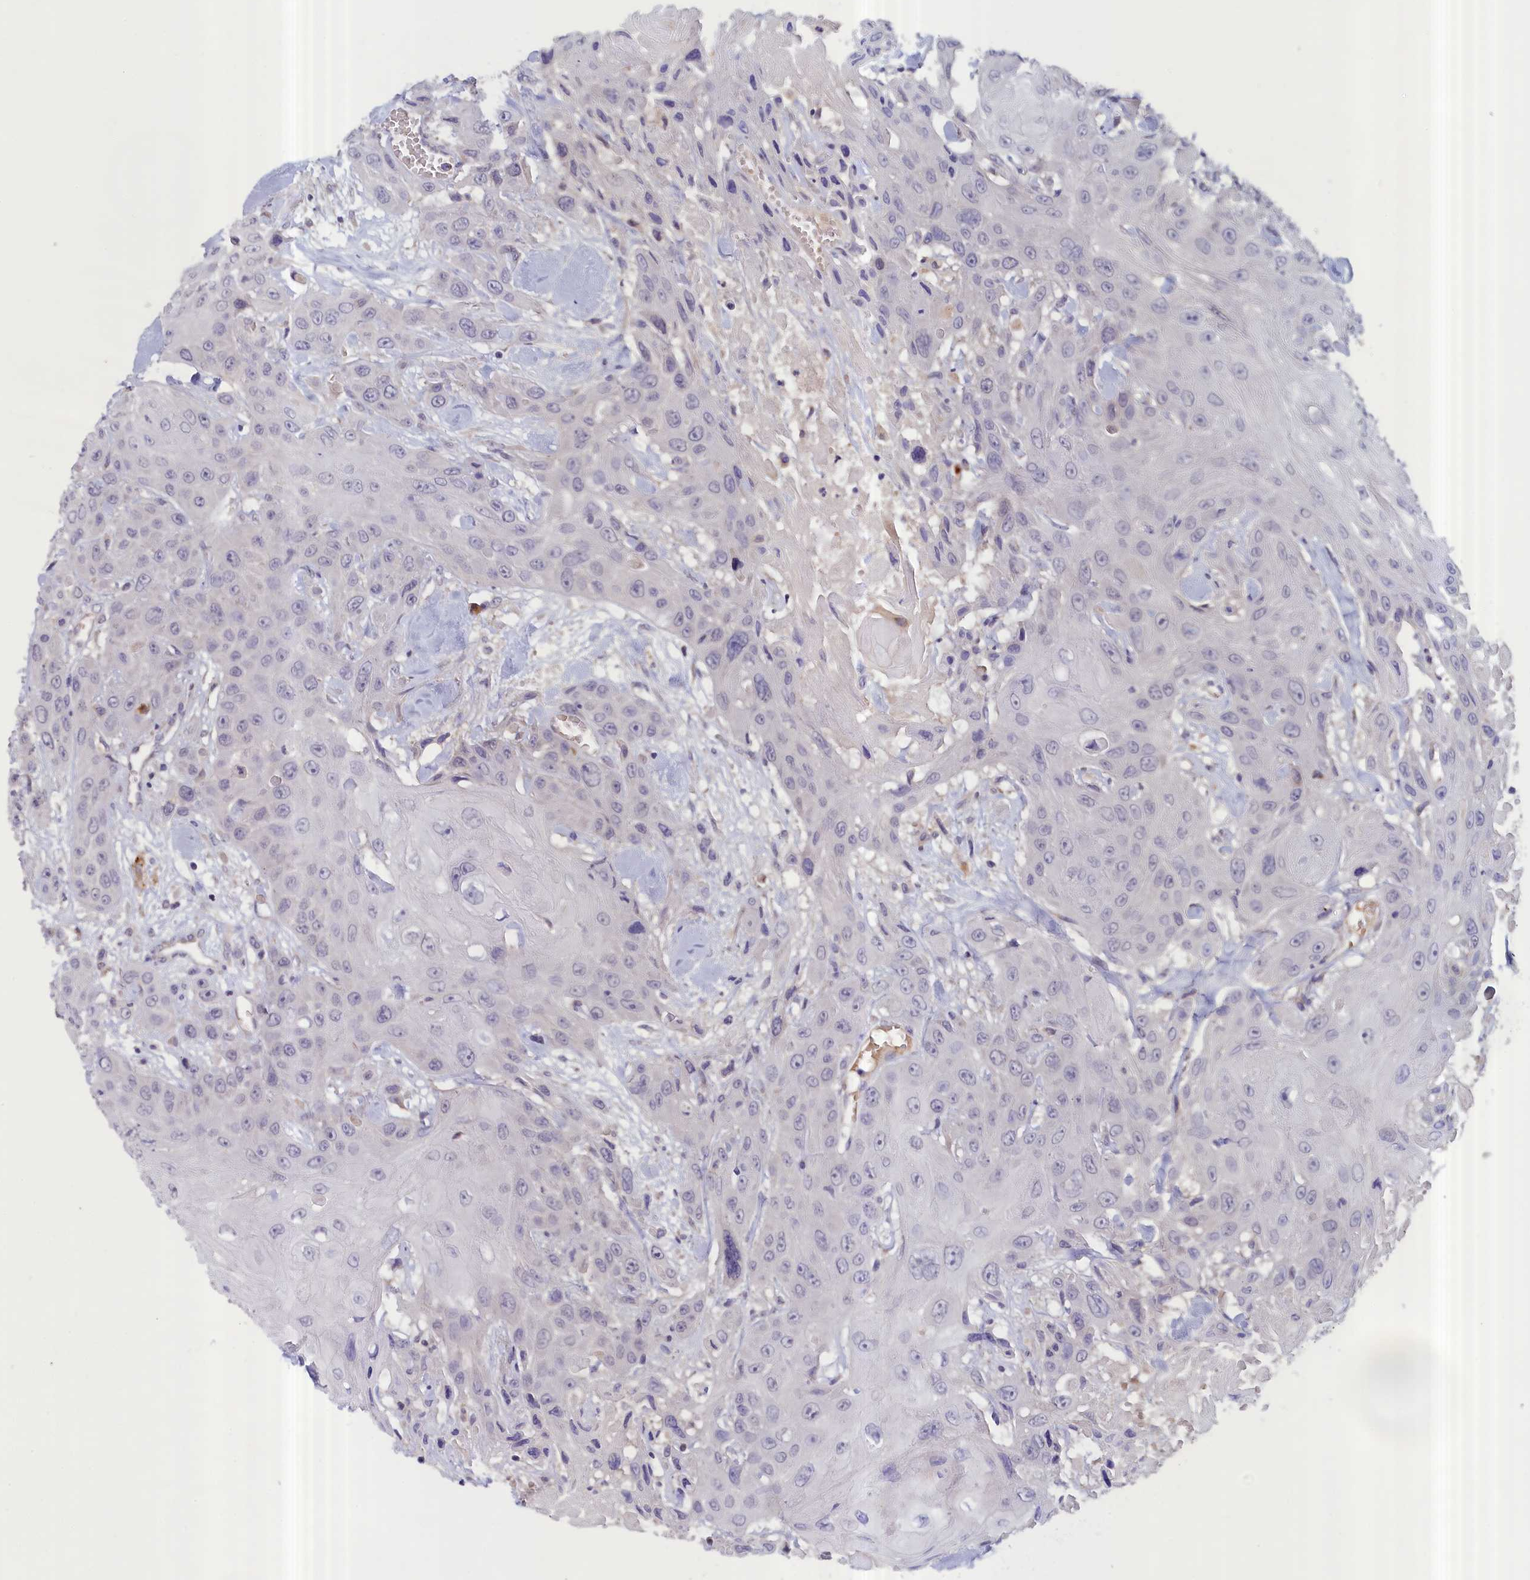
{"staining": {"intensity": "negative", "quantity": "none", "location": "none"}, "tissue": "head and neck cancer", "cell_type": "Tumor cells", "image_type": "cancer", "snomed": [{"axis": "morphology", "description": "Squamous cell carcinoma, NOS"}, {"axis": "topography", "description": "Head-Neck"}], "caption": "Image shows no protein expression in tumor cells of squamous cell carcinoma (head and neck) tissue.", "gene": "IGFALS", "patient": {"sex": "male", "age": 81}}